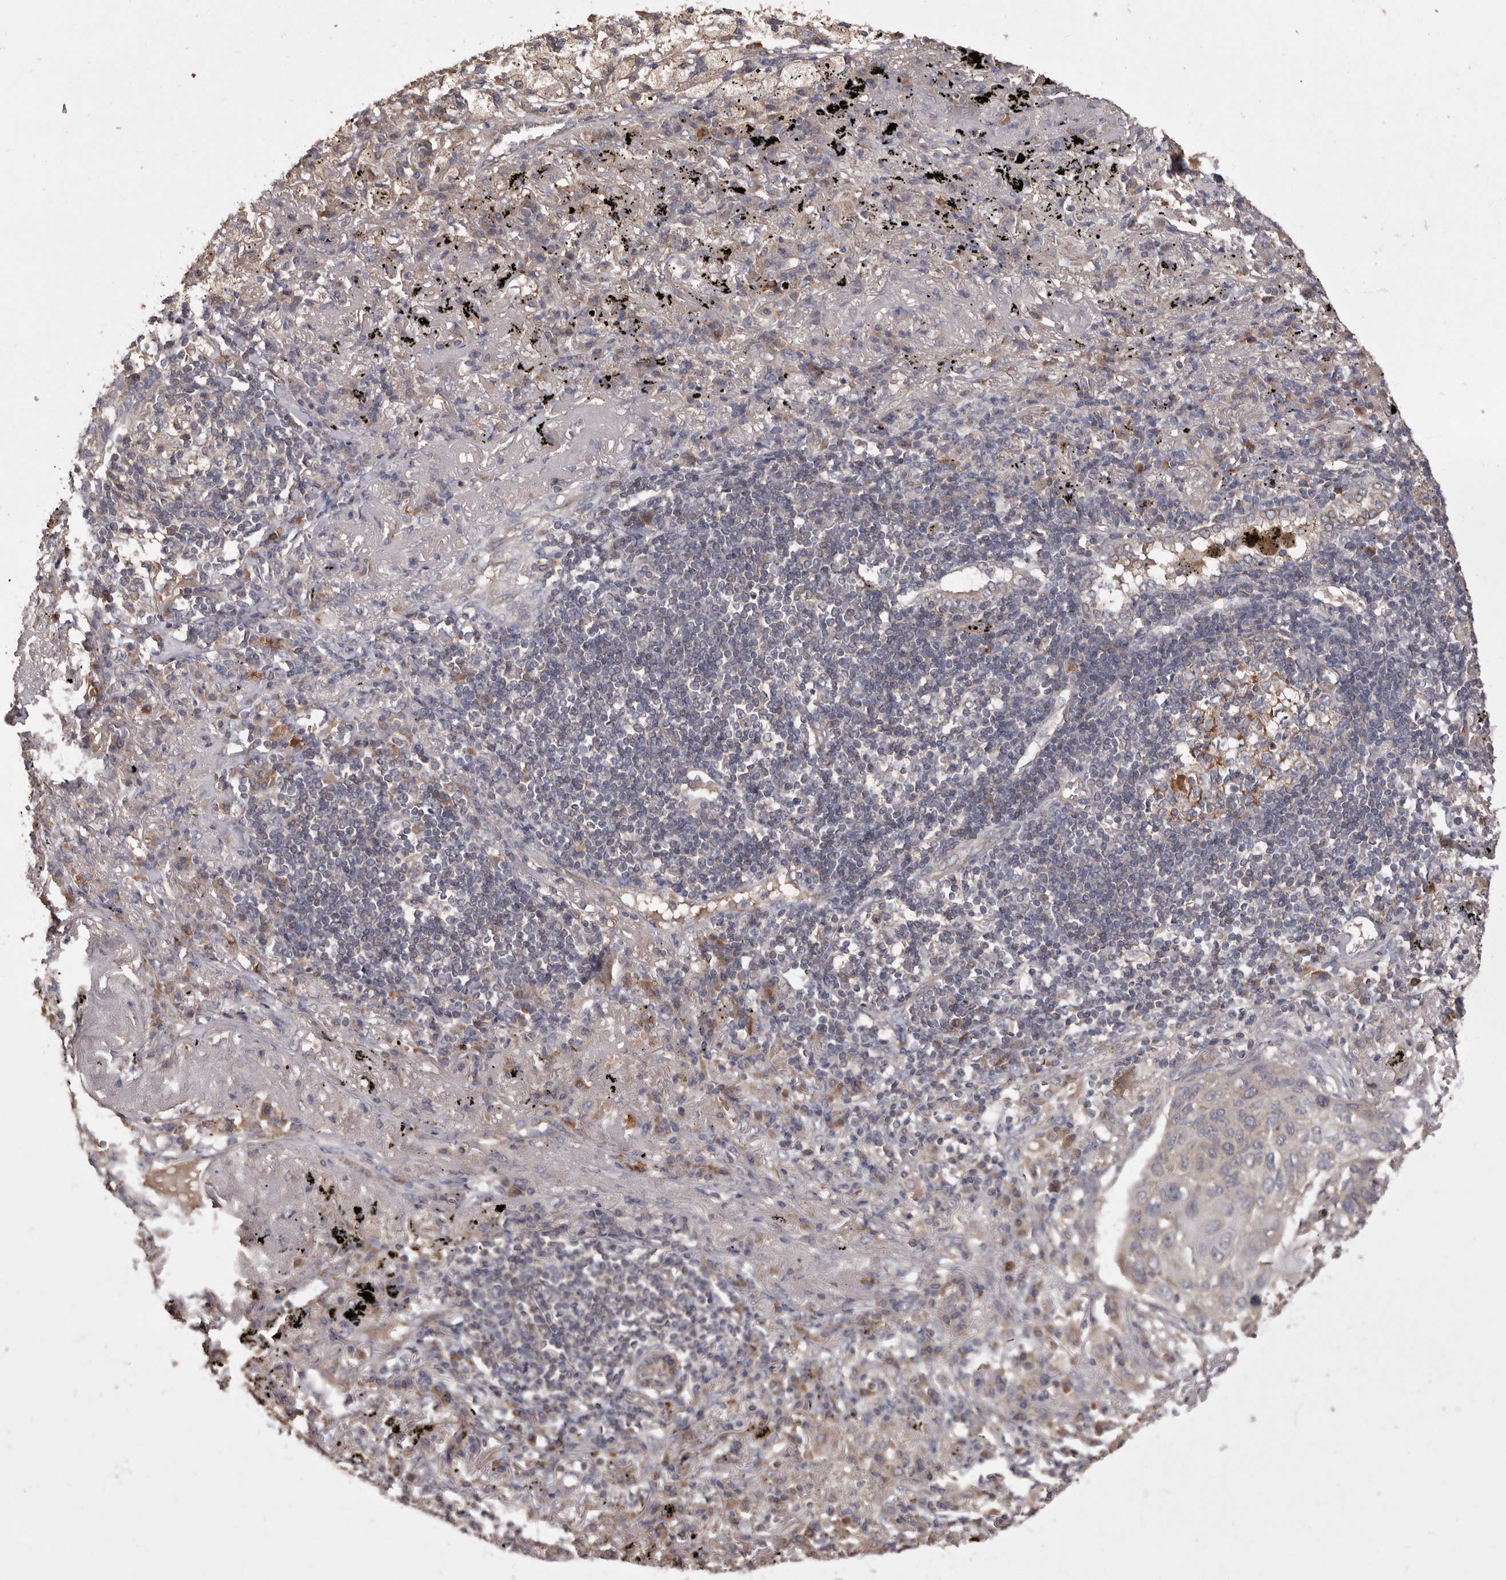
{"staining": {"intensity": "weak", "quantity": "<25%", "location": "cytoplasmic/membranous"}, "tissue": "lung cancer", "cell_type": "Tumor cells", "image_type": "cancer", "snomed": [{"axis": "morphology", "description": "Squamous cell carcinoma, NOS"}, {"axis": "topography", "description": "Lung"}], "caption": "Protein analysis of lung squamous cell carcinoma demonstrates no significant positivity in tumor cells.", "gene": "KIF26B", "patient": {"sex": "female", "age": 63}}